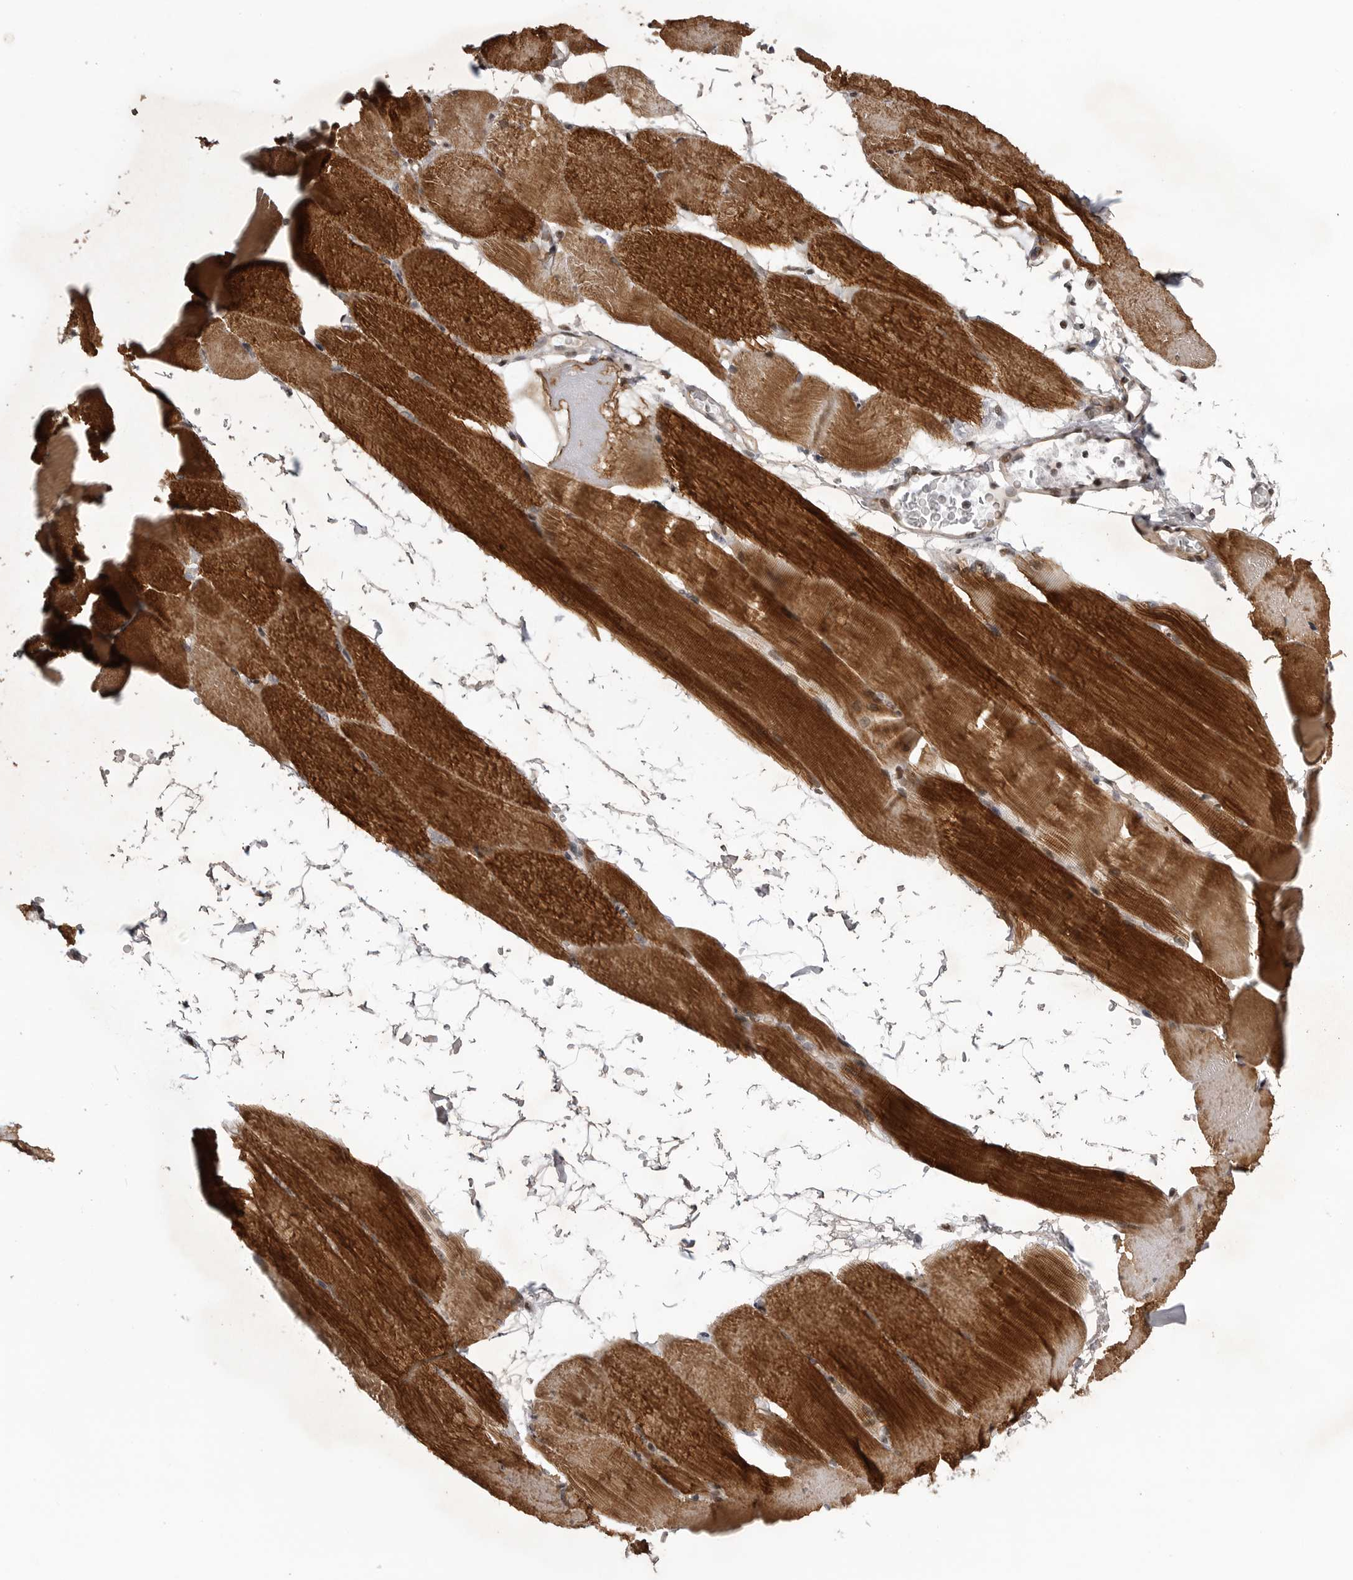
{"staining": {"intensity": "strong", "quantity": ">75%", "location": "cytoplasmic/membranous"}, "tissue": "skeletal muscle", "cell_type": "Myocytes", "image_type": "normal", "snomed": [{"axis": "morphology", "description": "Normal tissue, NOS"}, {"axis": "topography", "description": "Skeletal muscle"}, {"axis": "topography", "description": "Parathyroid gland"}], "caption": "The histopathology image reveals staining of unremarkable skeletal muscle, revealing strong cytoplasmic/membranous protein expression (brown color) within myocytes.", "gene": "ABL1", "patient": {"sex": "female", "age": 37}}